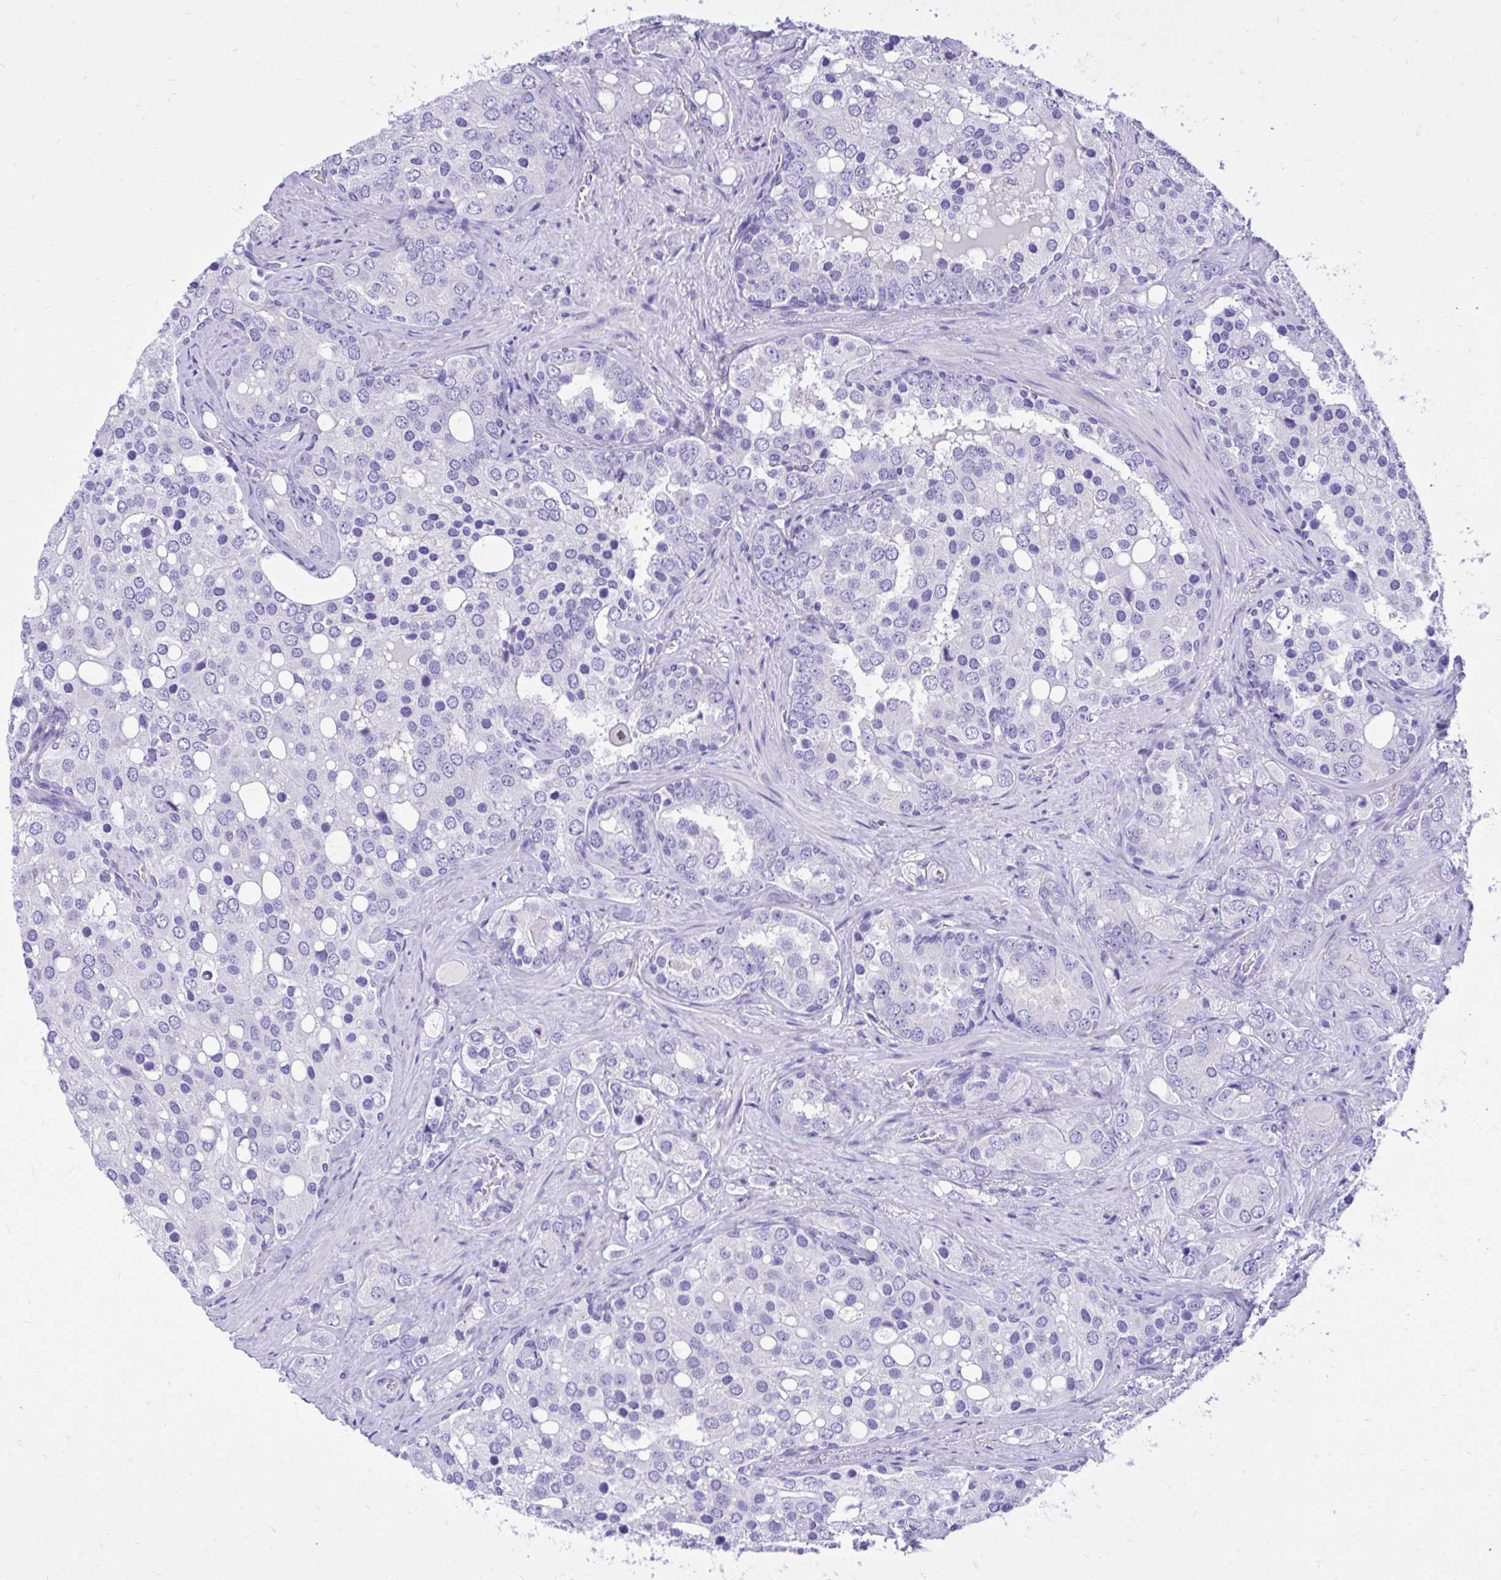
{"staining": {"intensity": "negative", "quantity": "none", "location": "none"}, "tissue": "prostate cancer", "cell_type": "Tumor cells", "image_type": "cancer", "snomed": [{"axis": "morphology", "description": "Adenocarcinoma, High grade"}, {"axis": "topography", "description": "Prostate"}], "caption": "DAB immunohistochemical staining of human adenocarcinoma (high-grade) (prostate) shows no significant positivity in tumor cells.", "gene": "MON1A", "patient": {"sex": "male", "age": 67}}